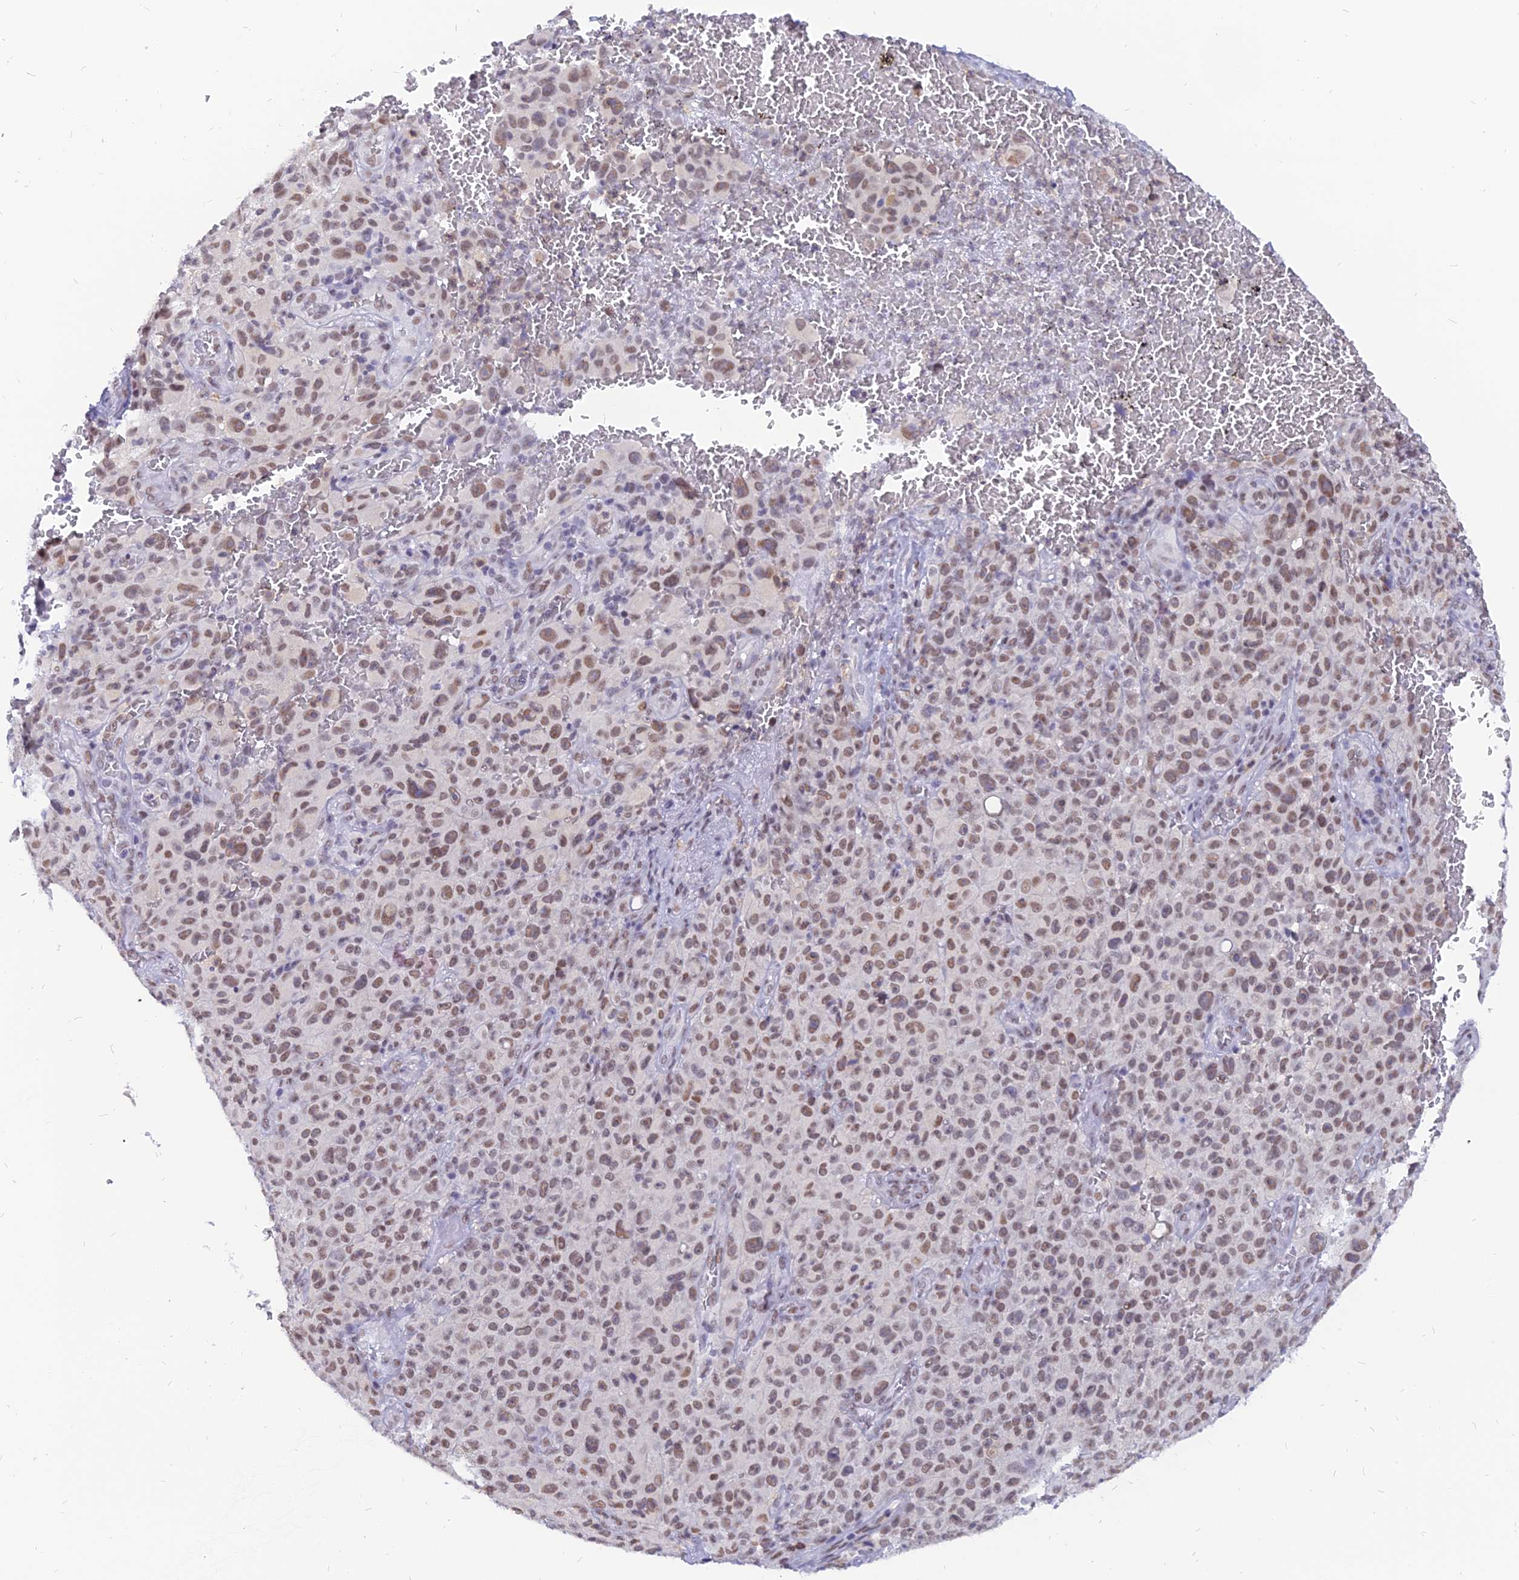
{"staining": {"intensity": "moderate", "quantity": "25%-75%", "location": "nuclear"}, "tissue": "melanoma", "cell_type": "Tumor cells", "image_type": "cancer", "snomed": [{"axis": "morphology", "description": "Malignant melanoma, NOS"}, {"axis": "topography", "description": "Skin"}], "caption": "Brown immunohistochemical staining in human malignant melanoma reveals moderate nuclear staining in about 25%-75% of tumor cells.", "gene": "DPY30", "patient": {"sex": "female", "age": 82}}